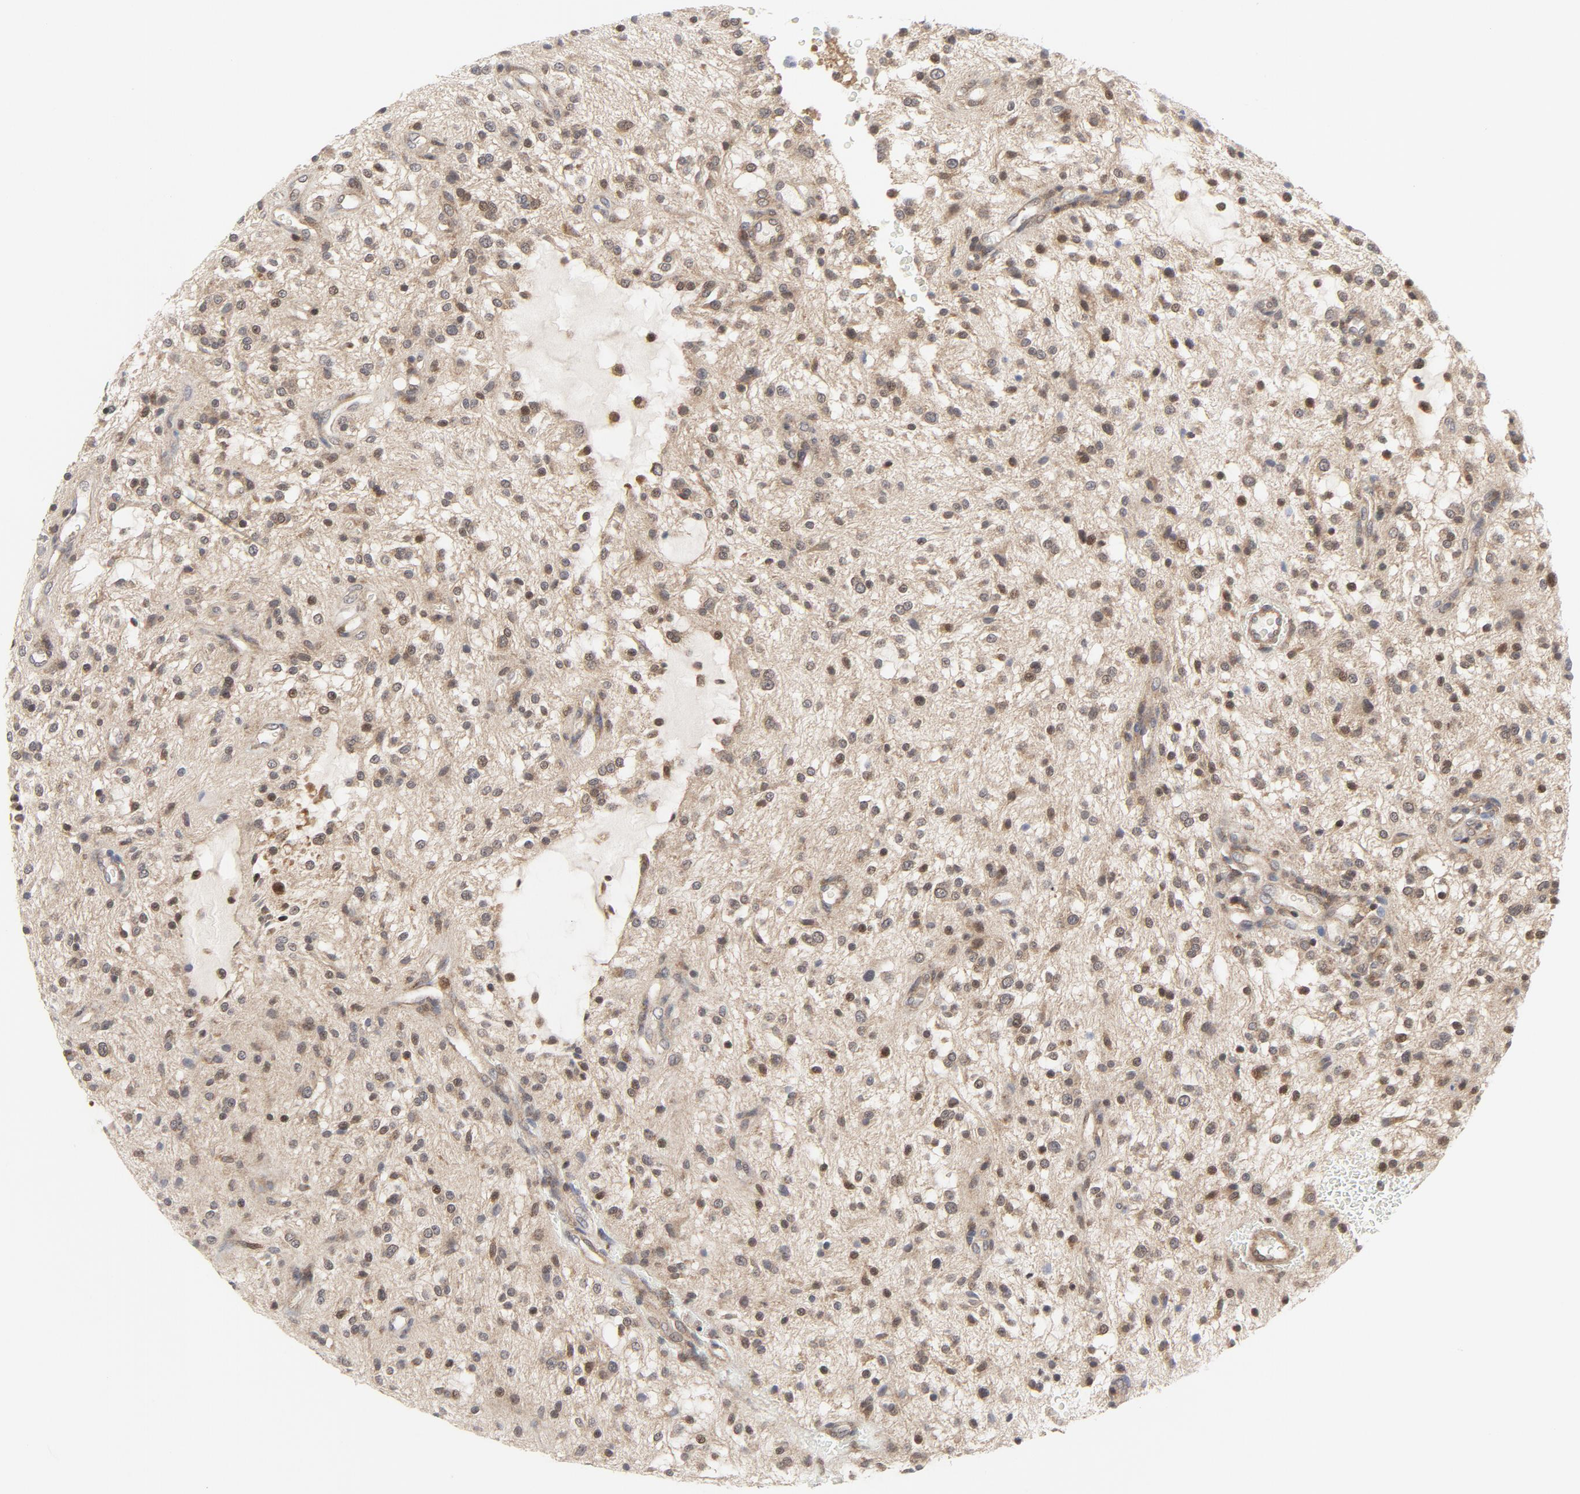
{"staining": {"intensity": "weak", "quantity": "25%-75%", "location": "cytoplasmic/membranous,nuclear"}, "tissue": "glioma", "cell_type": "Tumor cells", "image_type": "cancer", "snomed": [{"axis": "morphology", "description": "Glioma, malignant, NOS"}, {"axis": "topography", "description": "Cerebellum"}], "caption": "Immunohistochemical staining of glioma shows low levels of weak cytoplasmic/membranous and nuclear positivity in approximately 25%-75% of tumor cells.", "gene": "MAP2K7", "patient": {"sex": "female", "age": 10}}